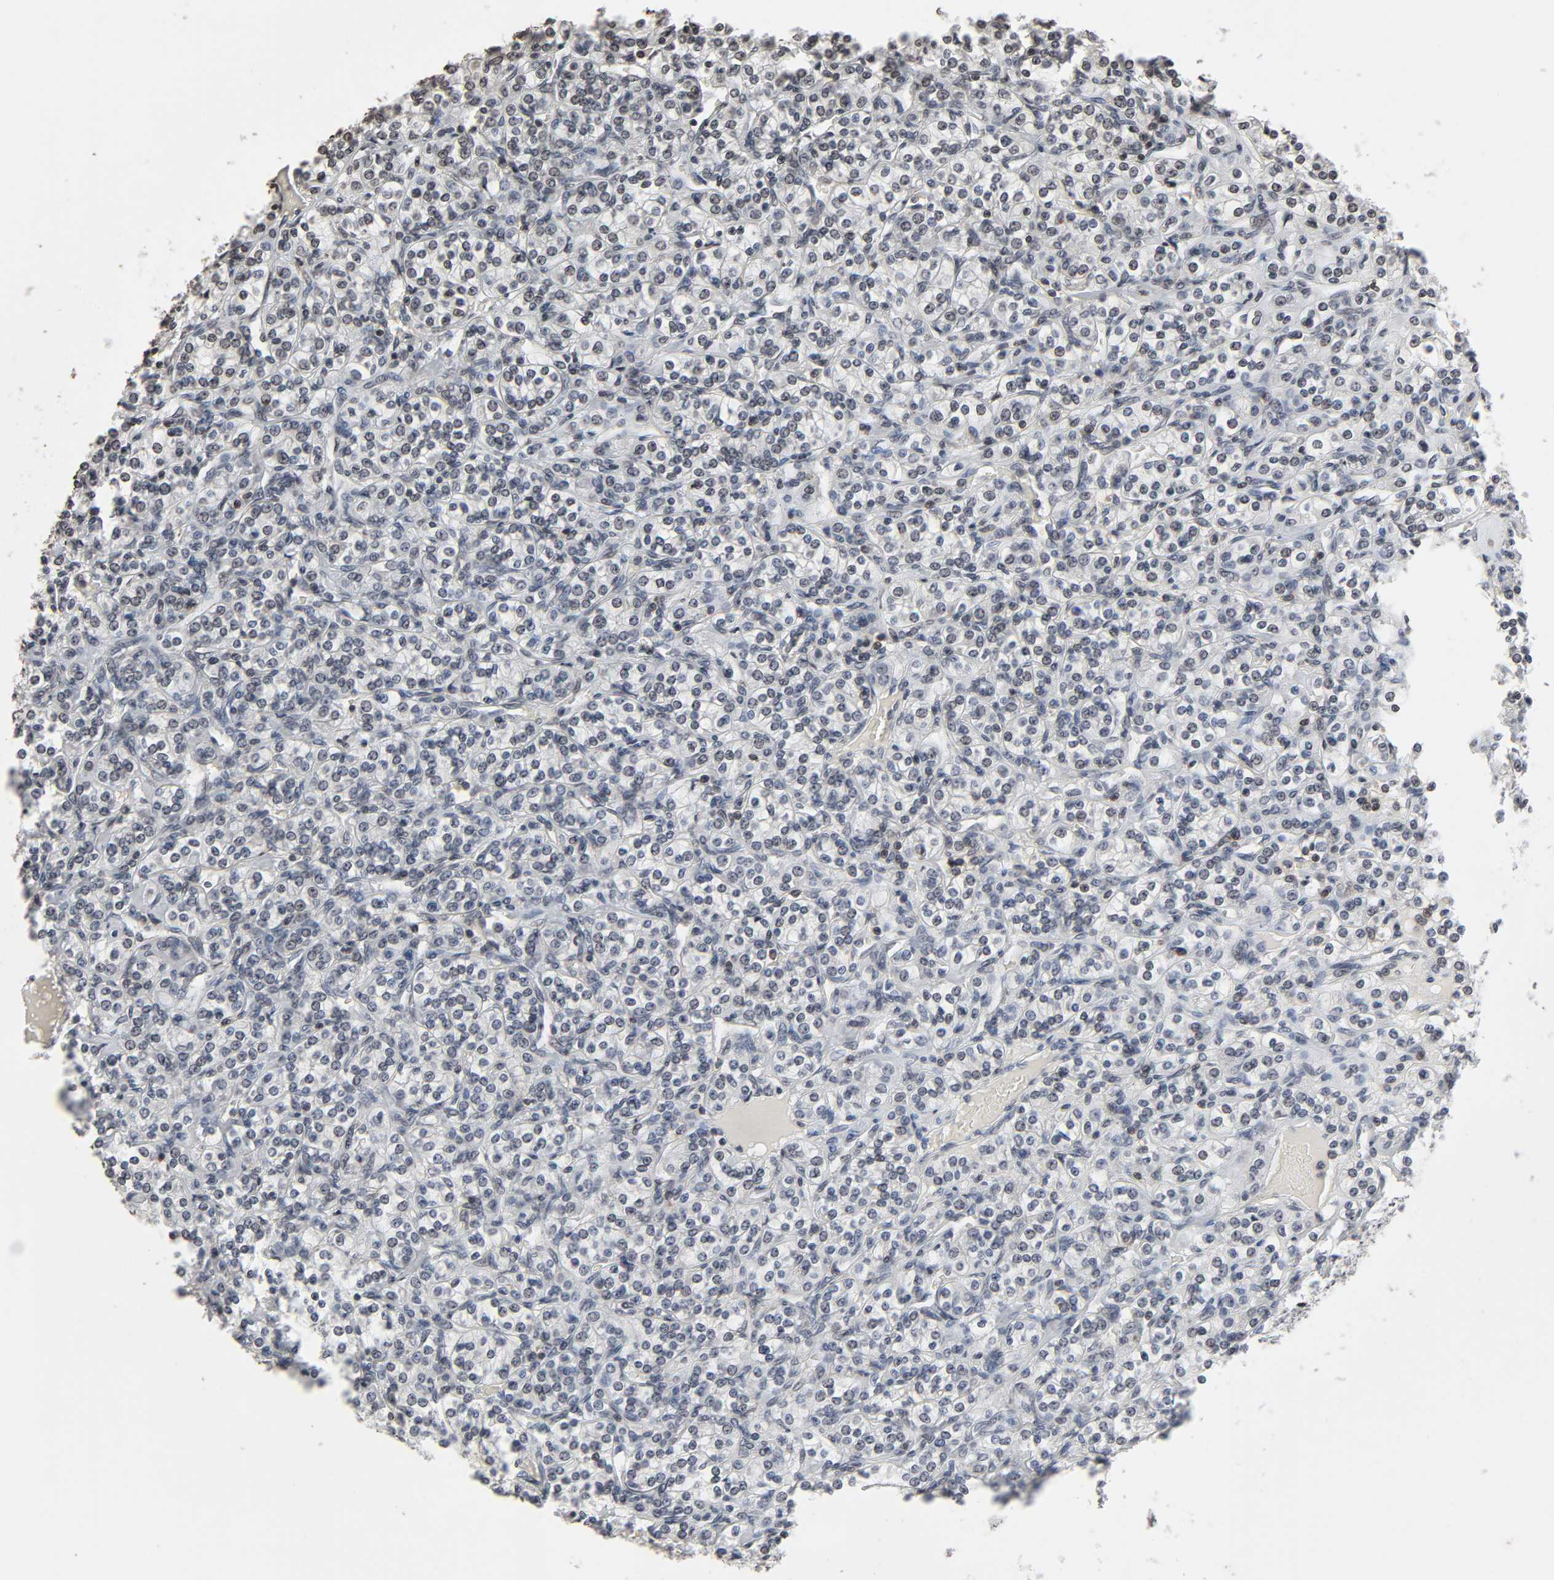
{"staining": {"intensity": "negative", "quantity": "none", "location": "none"}, "tissue": "renal cancer", "cell_type": "Tumor cells", "image_type": "cancer", "snomed": [{"axis": "morphology", "description": "Adenocarcinoma, NOS"}, {"axis": "topography", "description": "Kidney"}], "caption": "Adenocarcinoma (renal) stained for a protein using immunohistochemistry exhibits no staining tumor cells.", "gene": "STK4", "patient": {"sex": "male", "age": 77}}